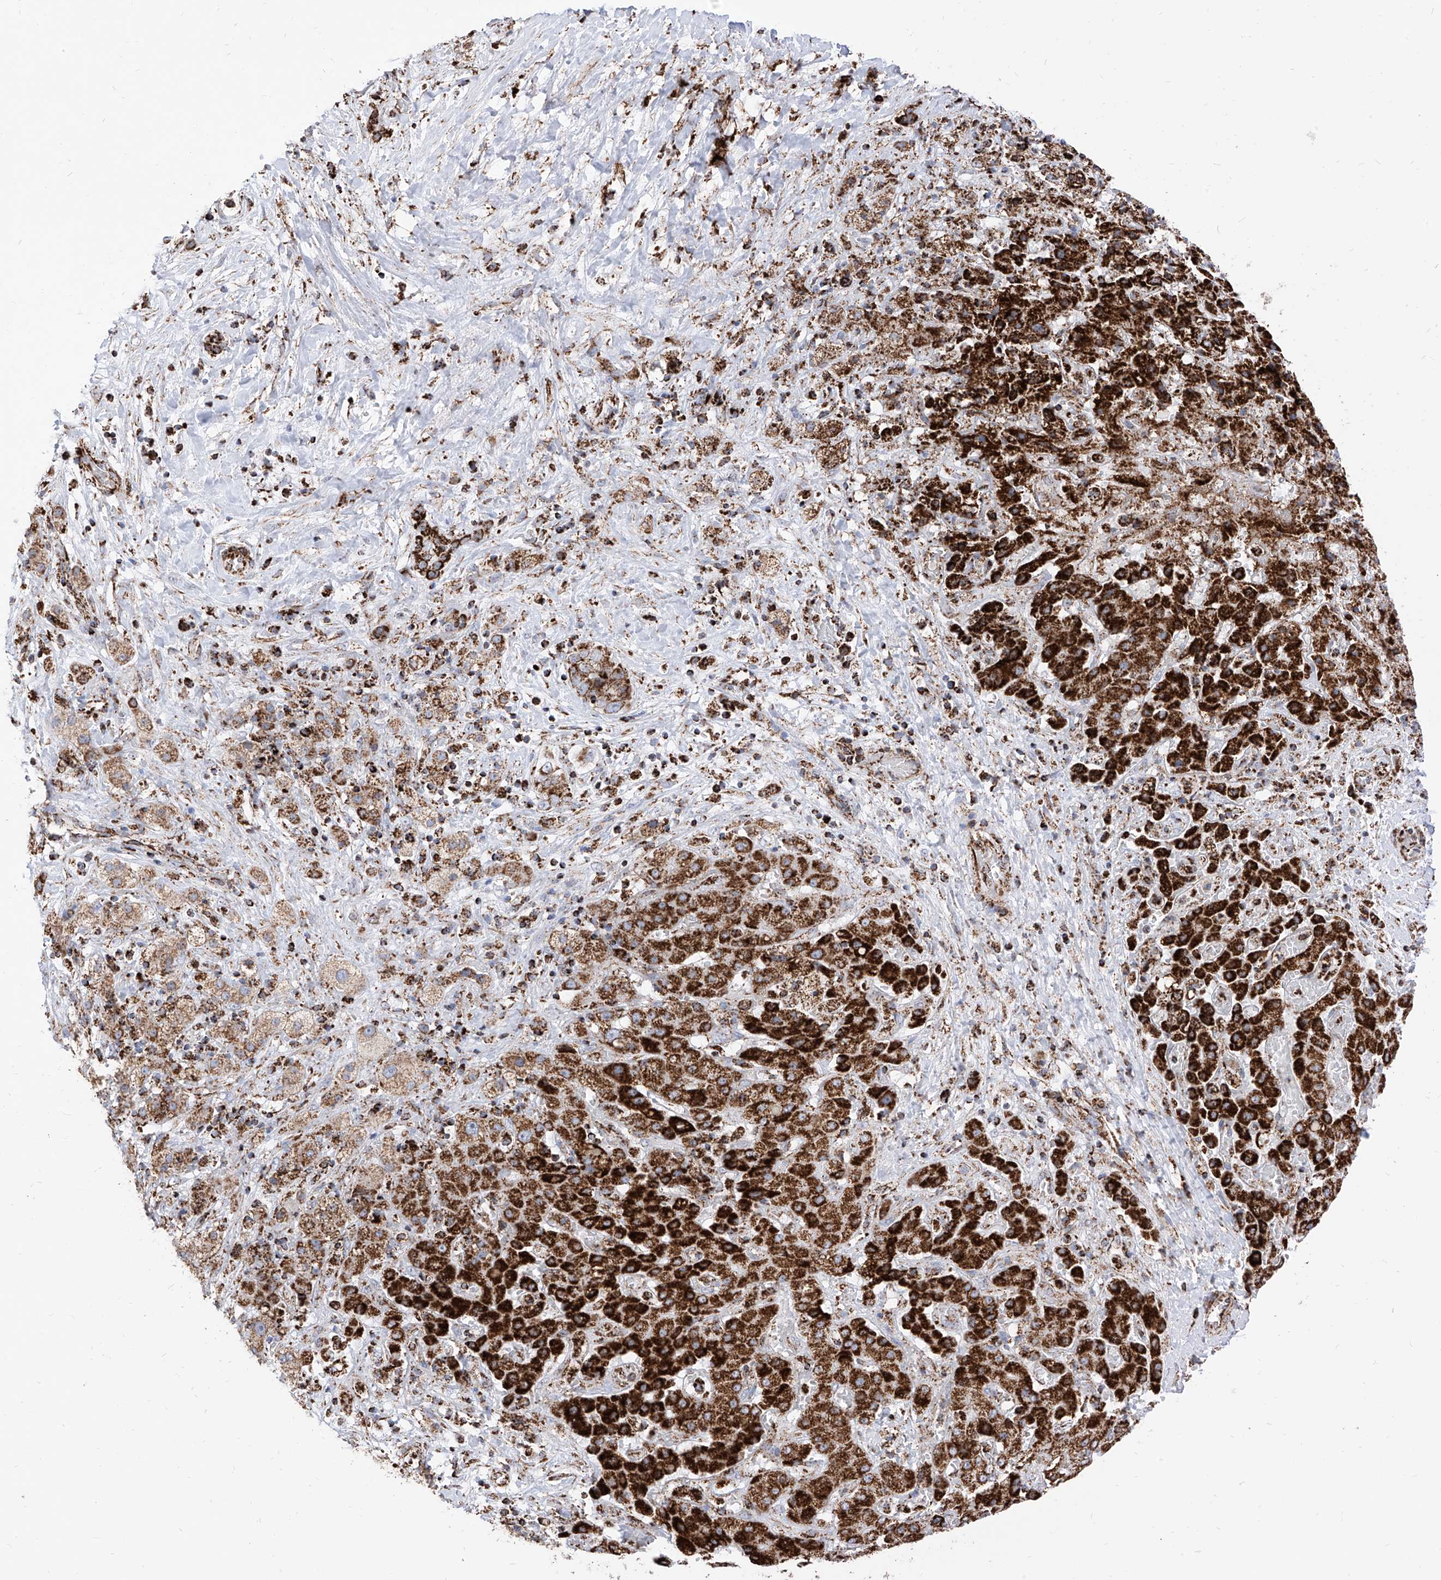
{"staining": {"intensity": "strong", "quantity": ">75%", "location": "cytoplasmic/membranous"}, "tissue": "liver cancer", "cell_type": "Tumor cells", "image_type": "cancer", "snomed": [{"axis": "morphology", "description": "Cholangiocarcinoma"}, {"axis": "topography", "description": "Liver"}], "caption": "The immunohistochemical stain highlights strong cytoplasmic/membranous expression in tumor cells of liver cancer tissue.", "gene": "COX5B", "patient": {"sex": "female", "age": 52}}